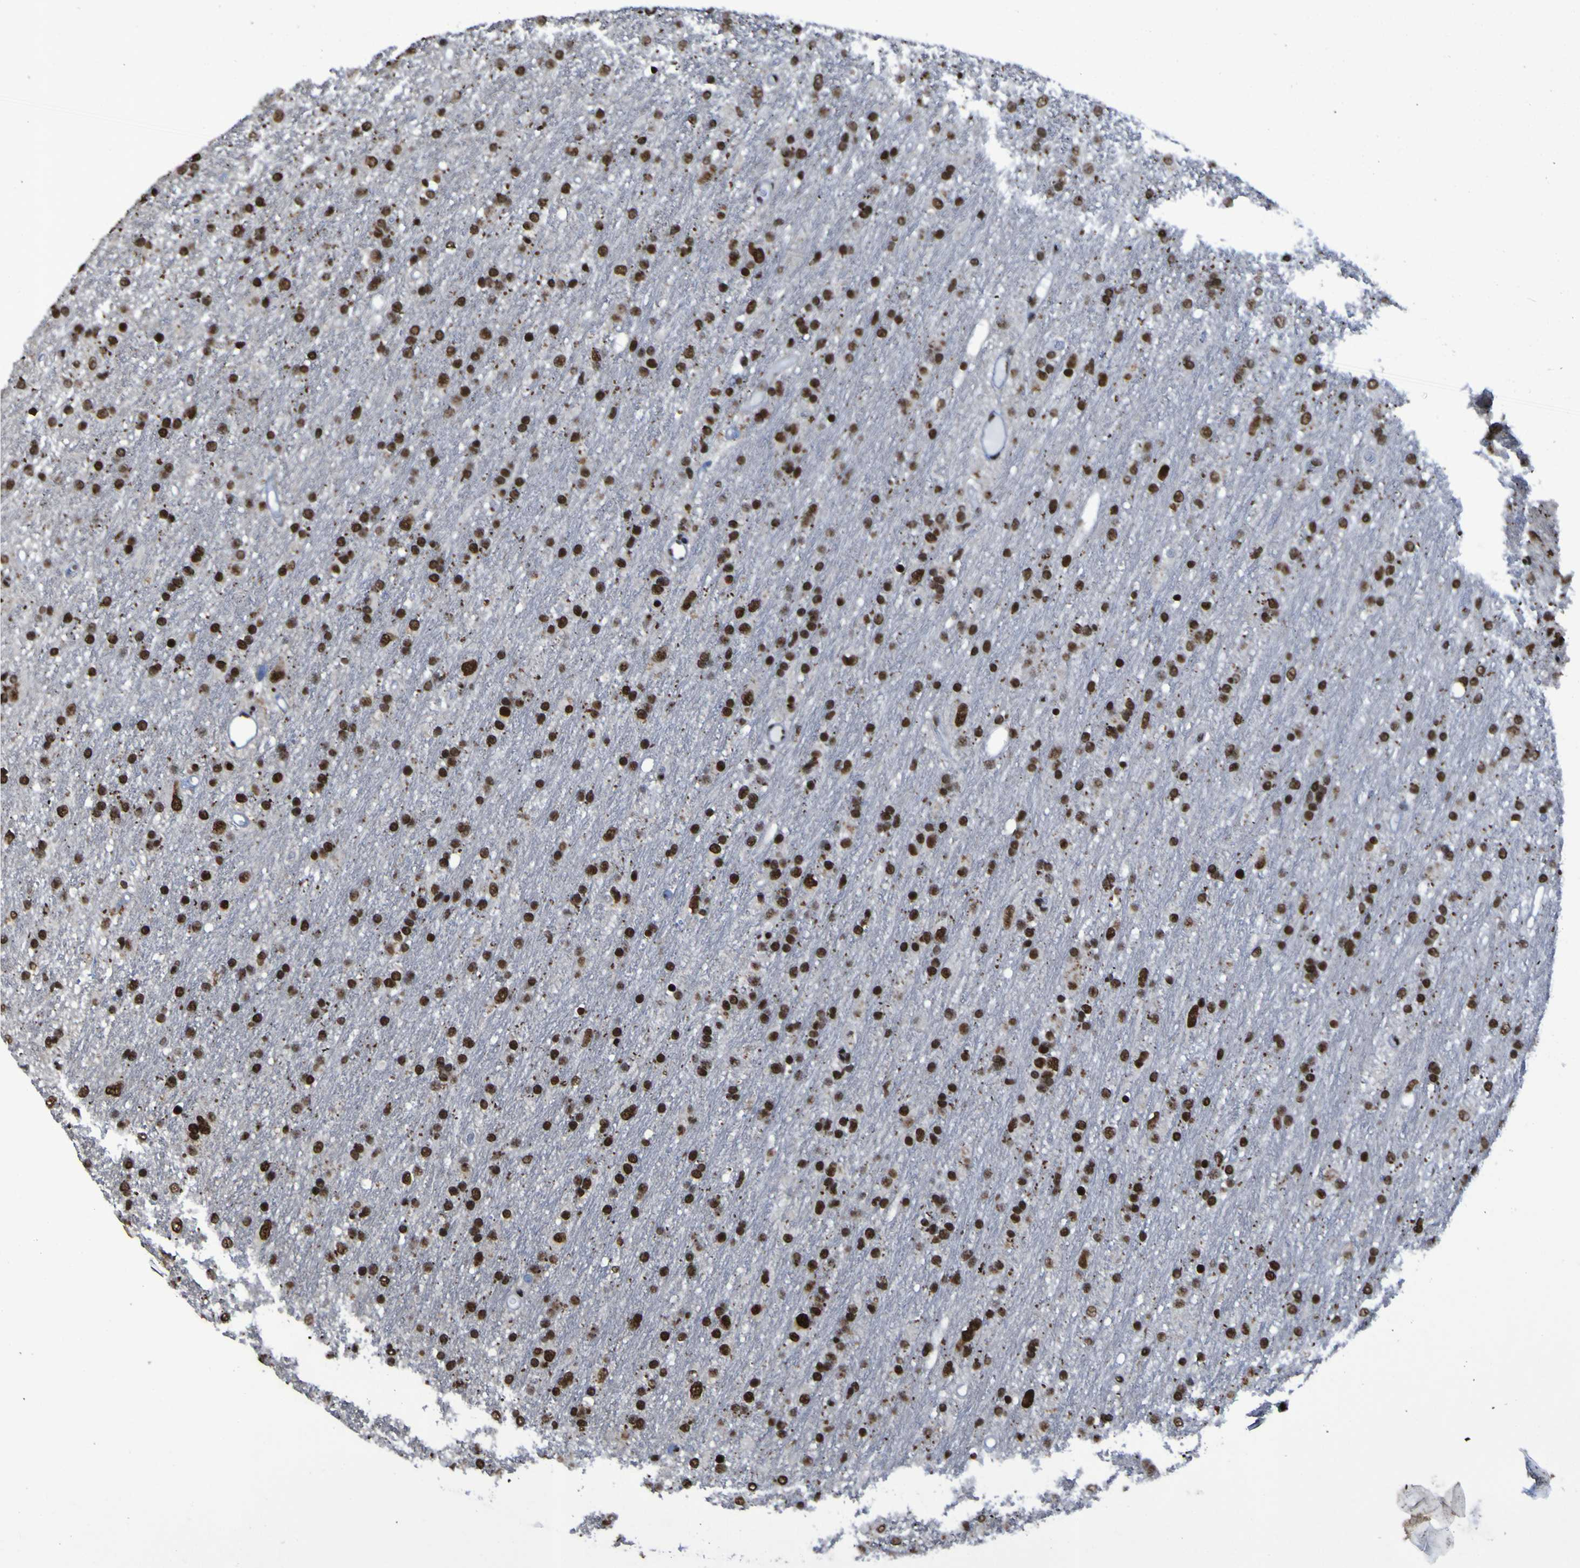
{"staining": {"intensity": "strong", "quantity": ">75%", "location": "nuclear"}, "tissue": "glioma", "cell_type": "Tumor cells", "image_type": "cancer", "snomed": [{"axis": "morphology", "description": "Glioma, malignant, Low grade"}, {"axis": "topography", "description": "Brain"}], "caption": "DAB immunohistochemical staining of glioma displays strong nuclear protein expression in about >75% of tumor cells.", "gene": "HNRNPR", "patient": {"sex": "male", "age": 77}}